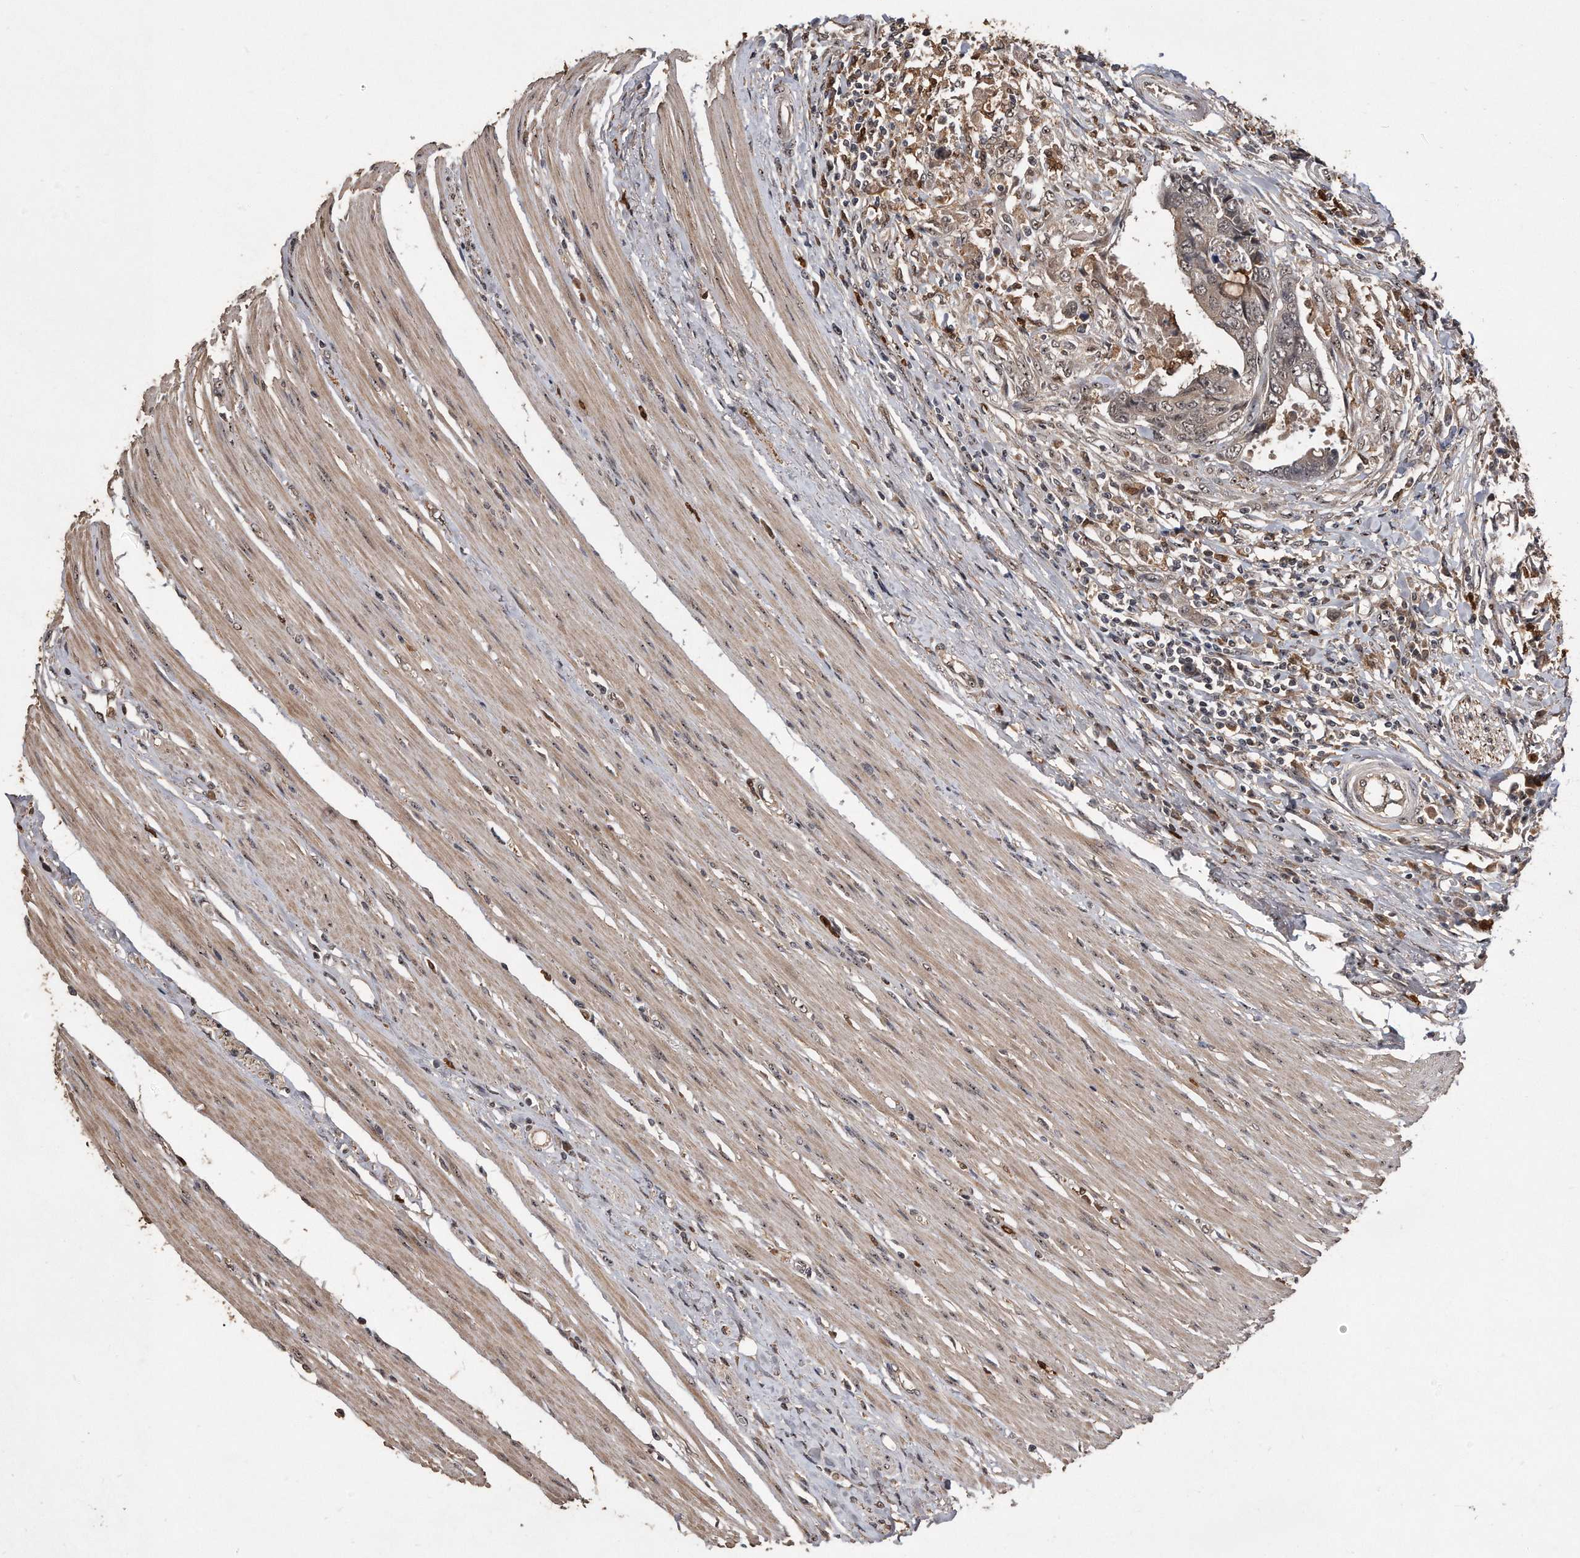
{"staining": {"intensity": "weak", "quantity": "25%-75%", "location": "cytoplasmic/membranous,nuclear"}, "tissue": "colorectal cancer", "cell_type": "Tumor cells", "image_type": "cancer", "snomed": [{"axis": "morphology", "description": "Adenocarcinoma, NOS"}, {"axis": "topography", "description": "Rectum"}], "caption": "High-magnification brightfield microscopy of colorectal cancer (adenocarcinoma) stained with DAB (brown) and counterstained with hematoxylin (blue). tumor cells exhibit weak cytoplasmic/membranous and nuclear expression is seen in approximately25%-75% of cells.", "gene": "PELO", "patient": {"sex": "male", "age": 84}}